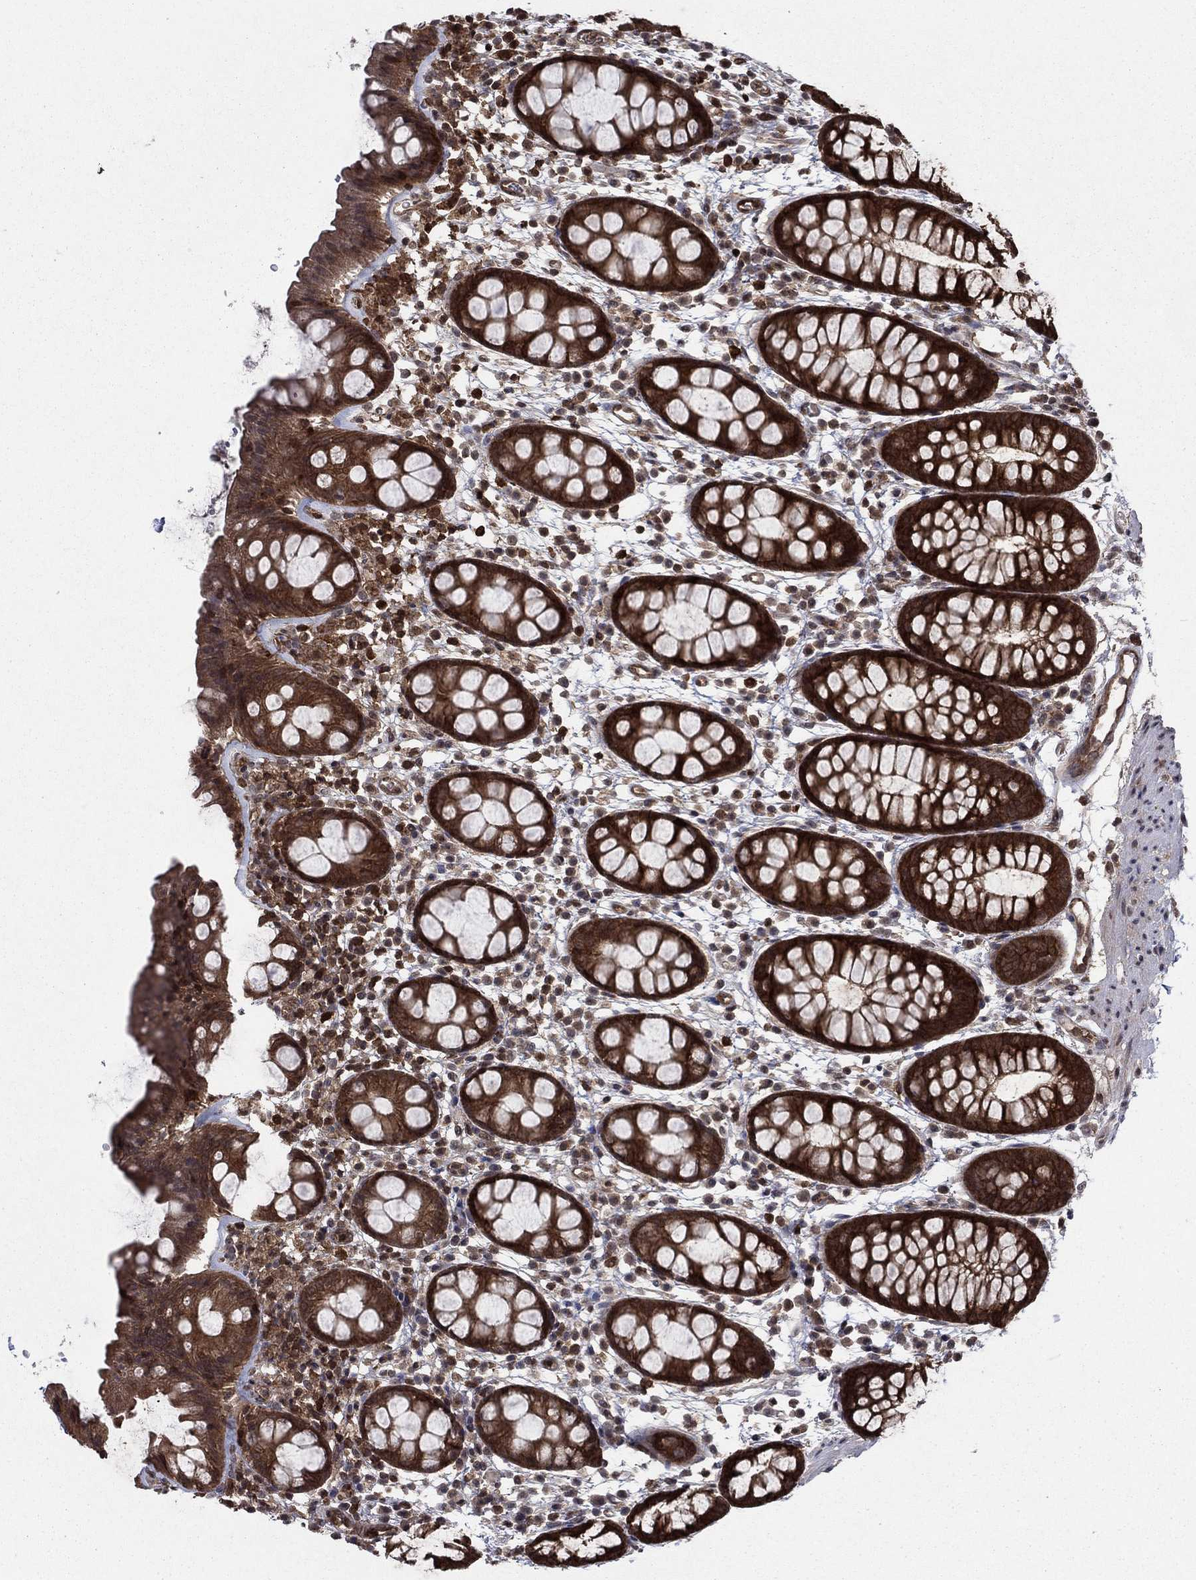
{"staining": {"intensity": "strong", "quantity": ">75%", "location": "cytoplasmic/membranous"}, "tissue": "rectum", "cell_type": "Glandular cells", "image_type": "normal", "snomed": [{"axis": "morphology", "description": "Normal tissue, NOS"}, {"axis": "topography", "description": "Rectum"}], "caption": "IHC (DAB) staining of benign human rectum demonstrates strong cytoplasmic/membranous protein staining in approximately >75% of glandular cells. (Brightfield microscopy of DAB IHC at high magnification).", "gene": "CACYBP", "patient": {"sex": "male", "age": 57}}